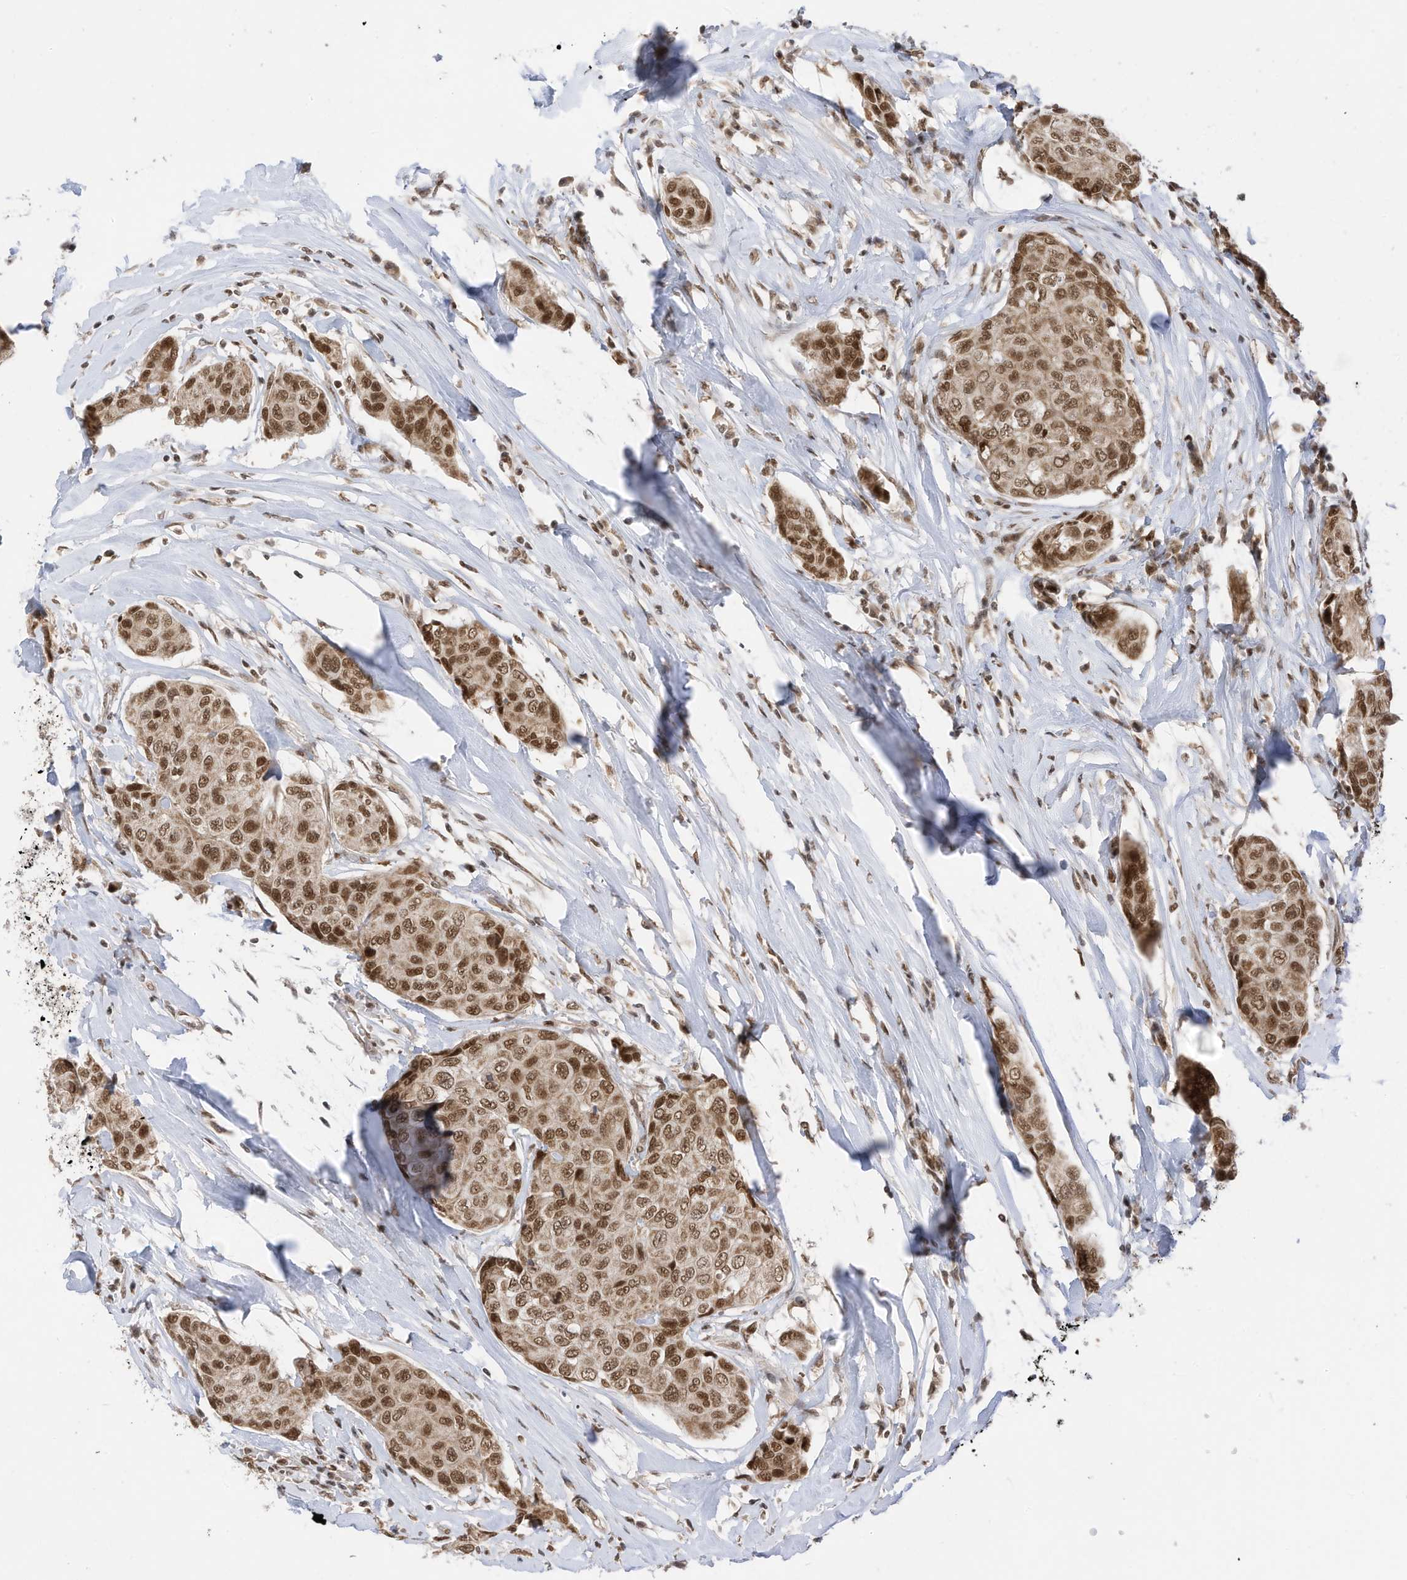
{"staining": {"intensity": "moderate", "quantity": ">75%", "location": "nuclear"}, "tissue": "breast cancer", "cell_type": "Tumor cells", "image_type": "cancer", "snomed": [{"axis": "morphology", "description": "Duct carcinoma"}, {"axis": "topography", "description": "Breast"}], "caption": "High-magnification brightfield microscopy of breast cancer stained with DAB (brown) and counterstained with hematoxylin (blue). tumor cells exhibit moderate nuclear positivity is identified in approximately>75% of cells.", "gene": "AURKAIP1", "patient": {"sex": "female", "age": 80}}